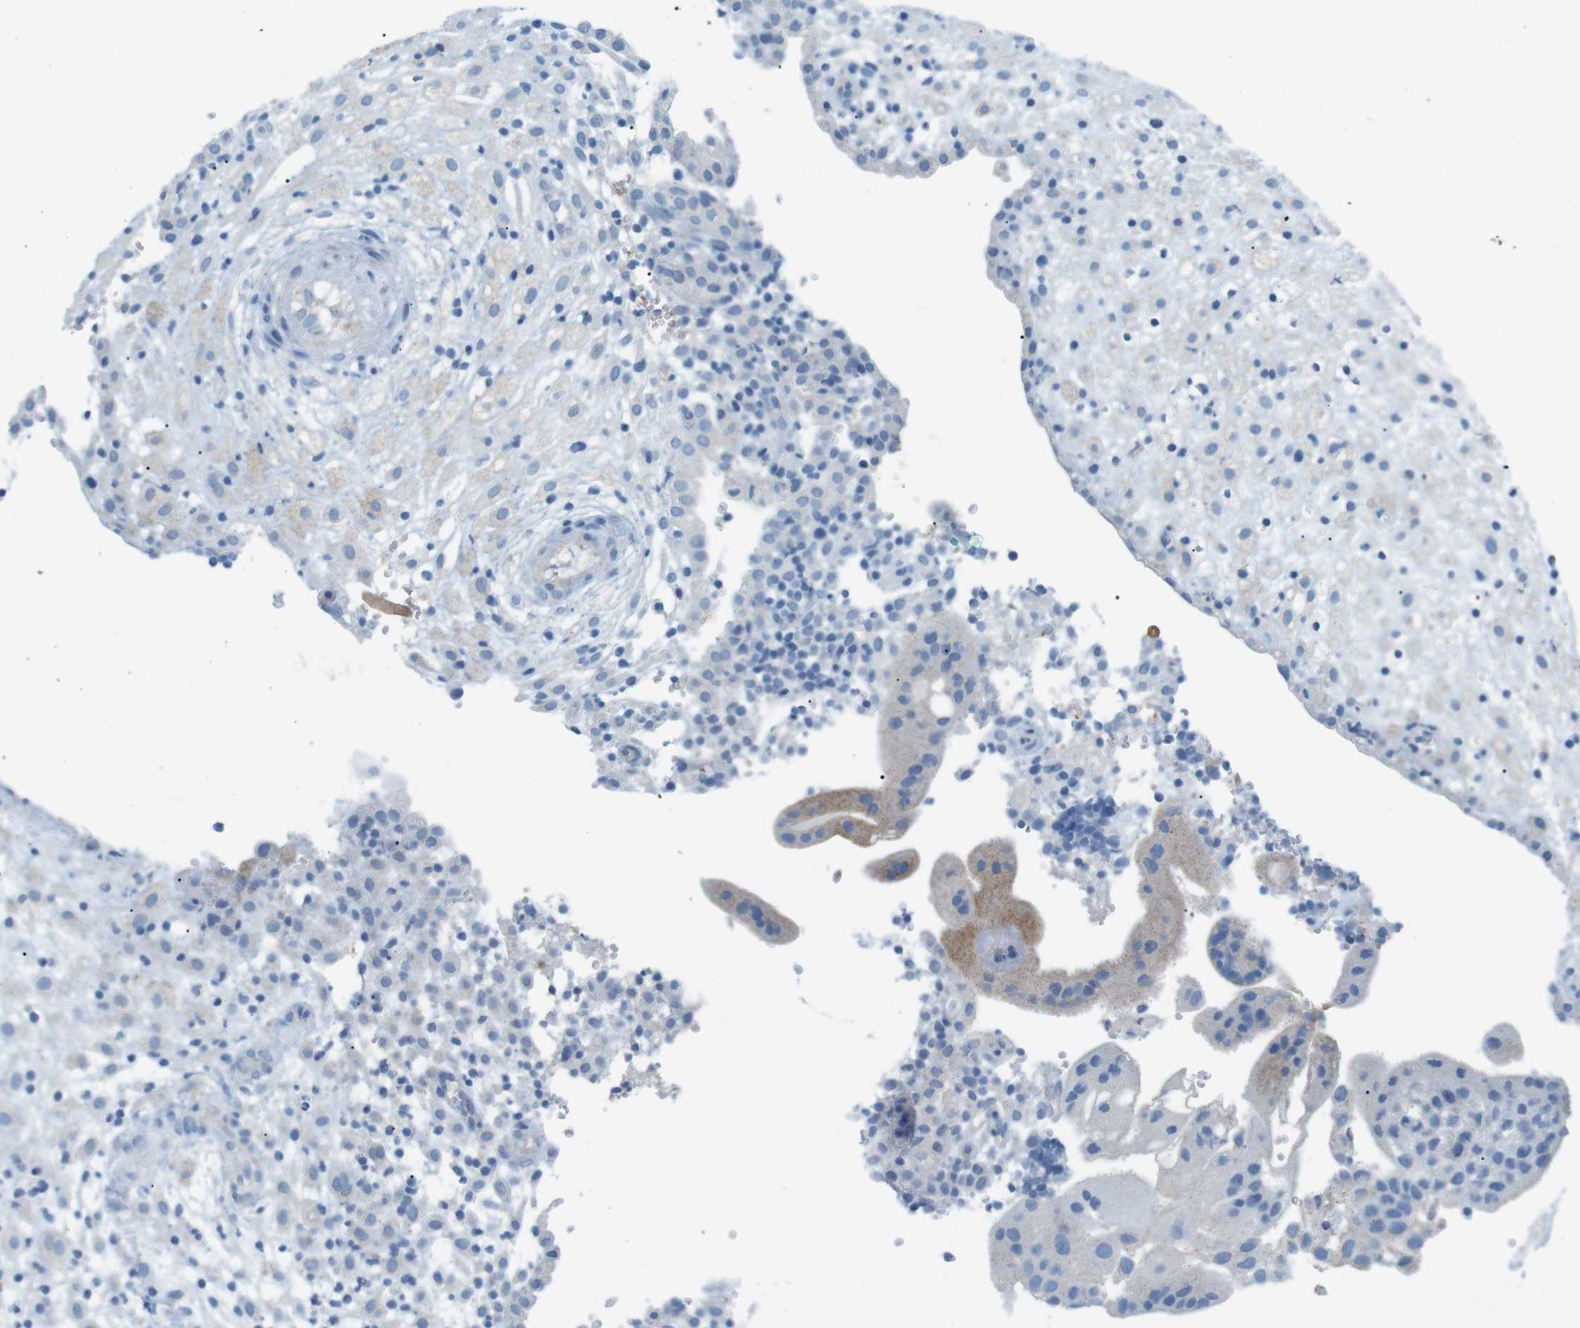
{"staining": {"intensity": "strong", "quantity": "25%-75%", "location": "cytoplasmic/membranous"}, "tissue": "placenta", "cell_type": "Decidual cells", "image_type": "normal", "snomed": [{"axis": "morphology", "description": "Normal tissue, NOS"}, {"axis": "topography", "description": "Placenta"}], "caption": "IHC photomicrograph of normal placenta stained for a protein (brown), which displays high levels of strong cytoplasmic/membranous positivity in about 25%-75% of decidual cells.", "gene": "VAMP1", "patient": {"sex": "female", "age": 18}}